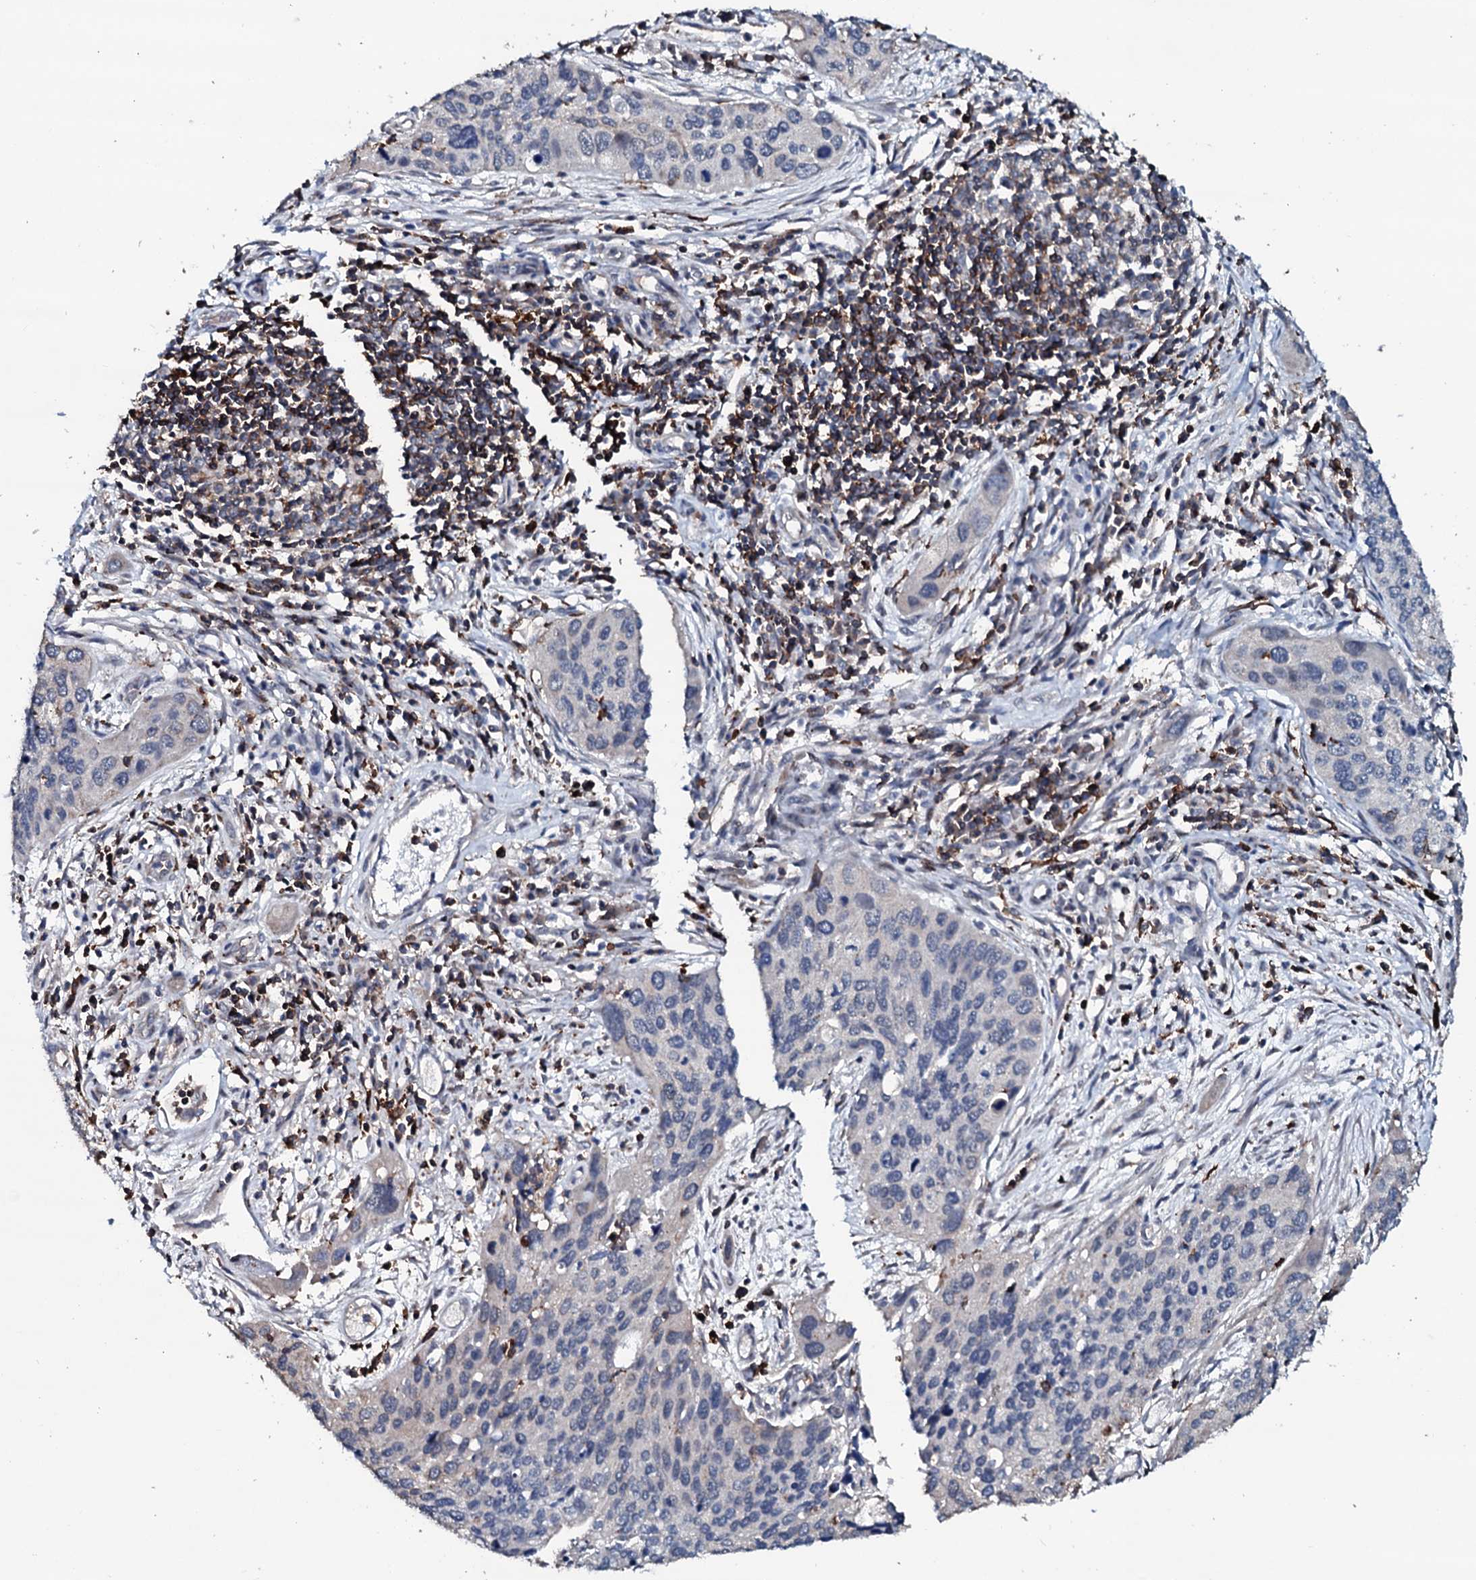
{"staining": {"intensity": "negative", "quantity": "none", "location": "none"}, "tissue": "cervical cancer", "cell_type": "Tumor cells", "image_type": "cancer", "snomed": [{"axis": "morphology", "description": "Squamous cell carcinoma, NOS"}, {"axis": "topography", "description": "Cervix"}], "caption": "Immunohistochemistry image of human cervical cancer (squamous cell carcinoma) stained for a protein (brown), which reveals no expression in tumor cells. (DAB IHC, high magnification).", "gene": "OGFOD2", "patient": {"sex": "female", "age": 55}}